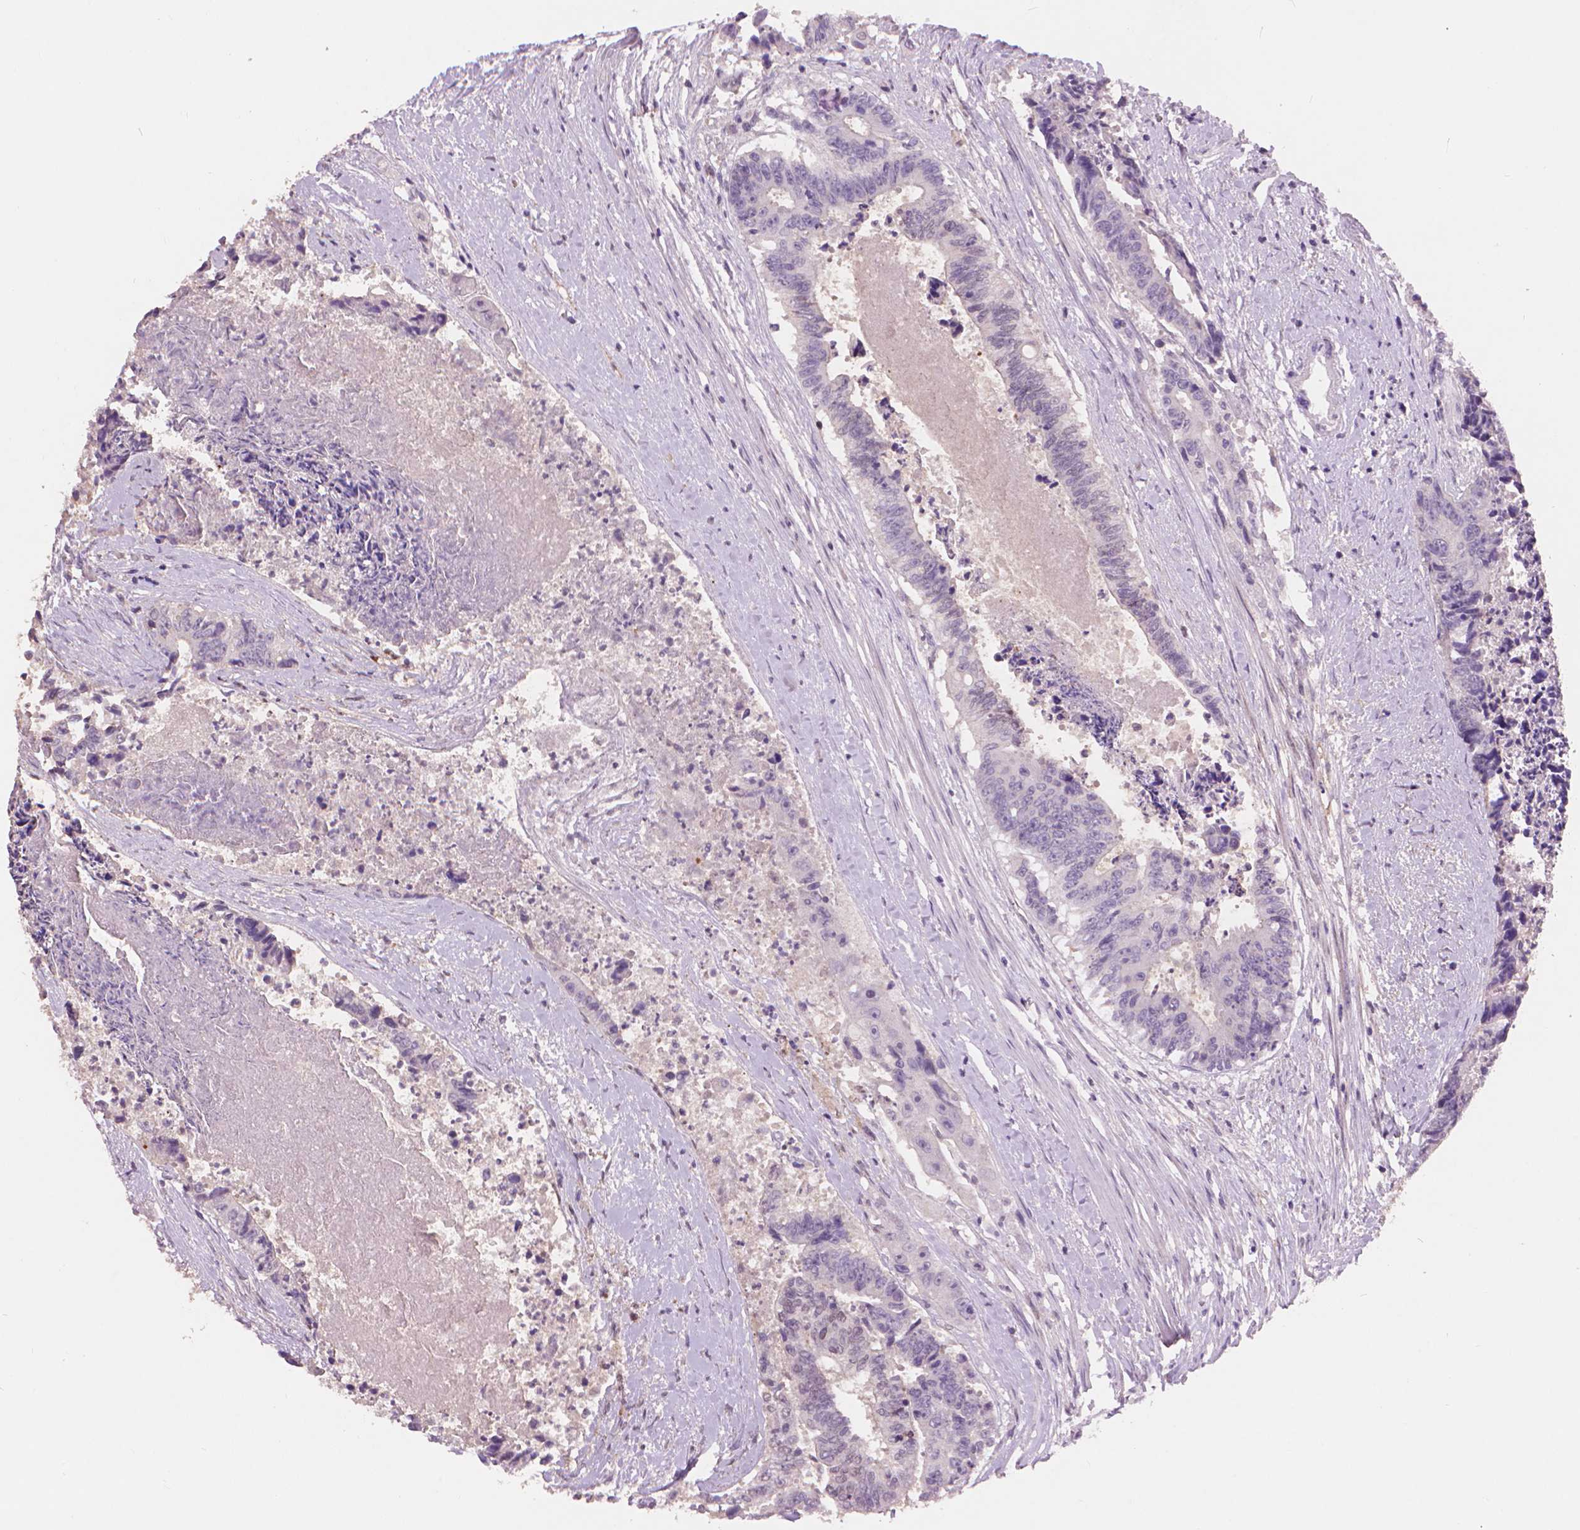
{"staining": {"intensity": "negative", "quantity": "none", "location": "none"}, "tissue": "colorectal cancer", "cell_type": "Tumor cells", "image_type": "cancer", "snomed": [{"axis": "morphology", "description": "Adenocarcinoma, NOS"}, {"axis": "topography", "description": "Rectum"}], "caption": "Immunohistochemistry (IHC) photomicrograph of neoplastic tissue: human colorectal cancer stained with DAB (3,3'-diaminobenzidine) shows no significant protein expression in tumor cells.", "gene": "ENO2", "patient": {"sex": "male", "age": 54}}